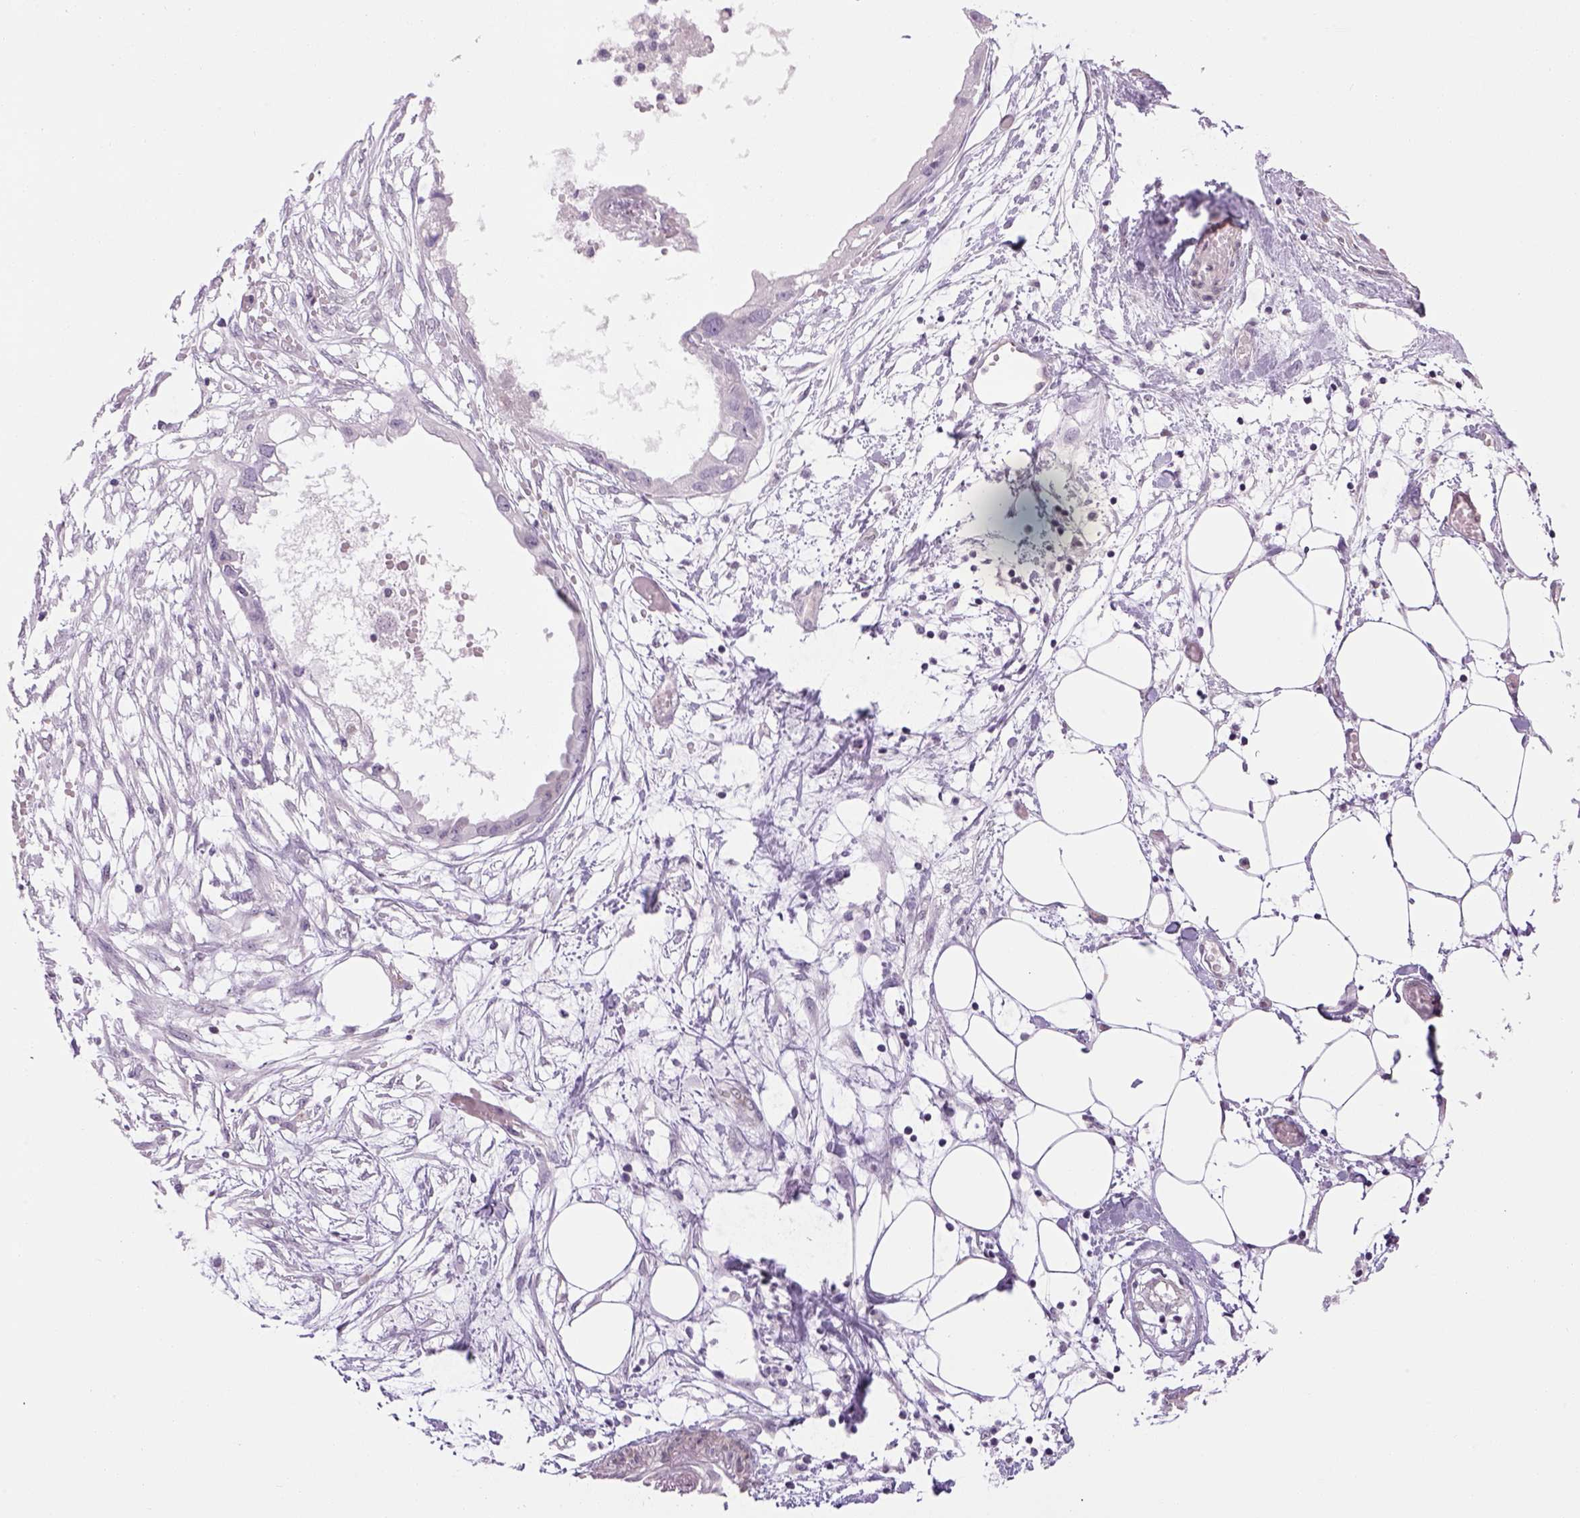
{"staining": {"intensity": "negative", "quantity": "none", "location": "none"}, "tissue": "endometrial cancer", "cell_type": "Tumor cells", "image_type": "cancer", "snomed": [{"axis": "morphology", "description": "Adenocarcinoma, NOS"}, {"axis": "morphology", "description": "Adenocarcinoma, metastatic, NOS"}, {"axis": "topography", "description": "Adipose tissue"}, {"axis": "topography", "description": "Endometrium"}], "caption": "A high-resolution micrograph shows immunohistochemistry staining of endometrial metastatic adenocarcinoma, which displays no significant staining in tumor cells.", "gene": "PRRT1", "patient": {"sex": "female", "age": 67}}